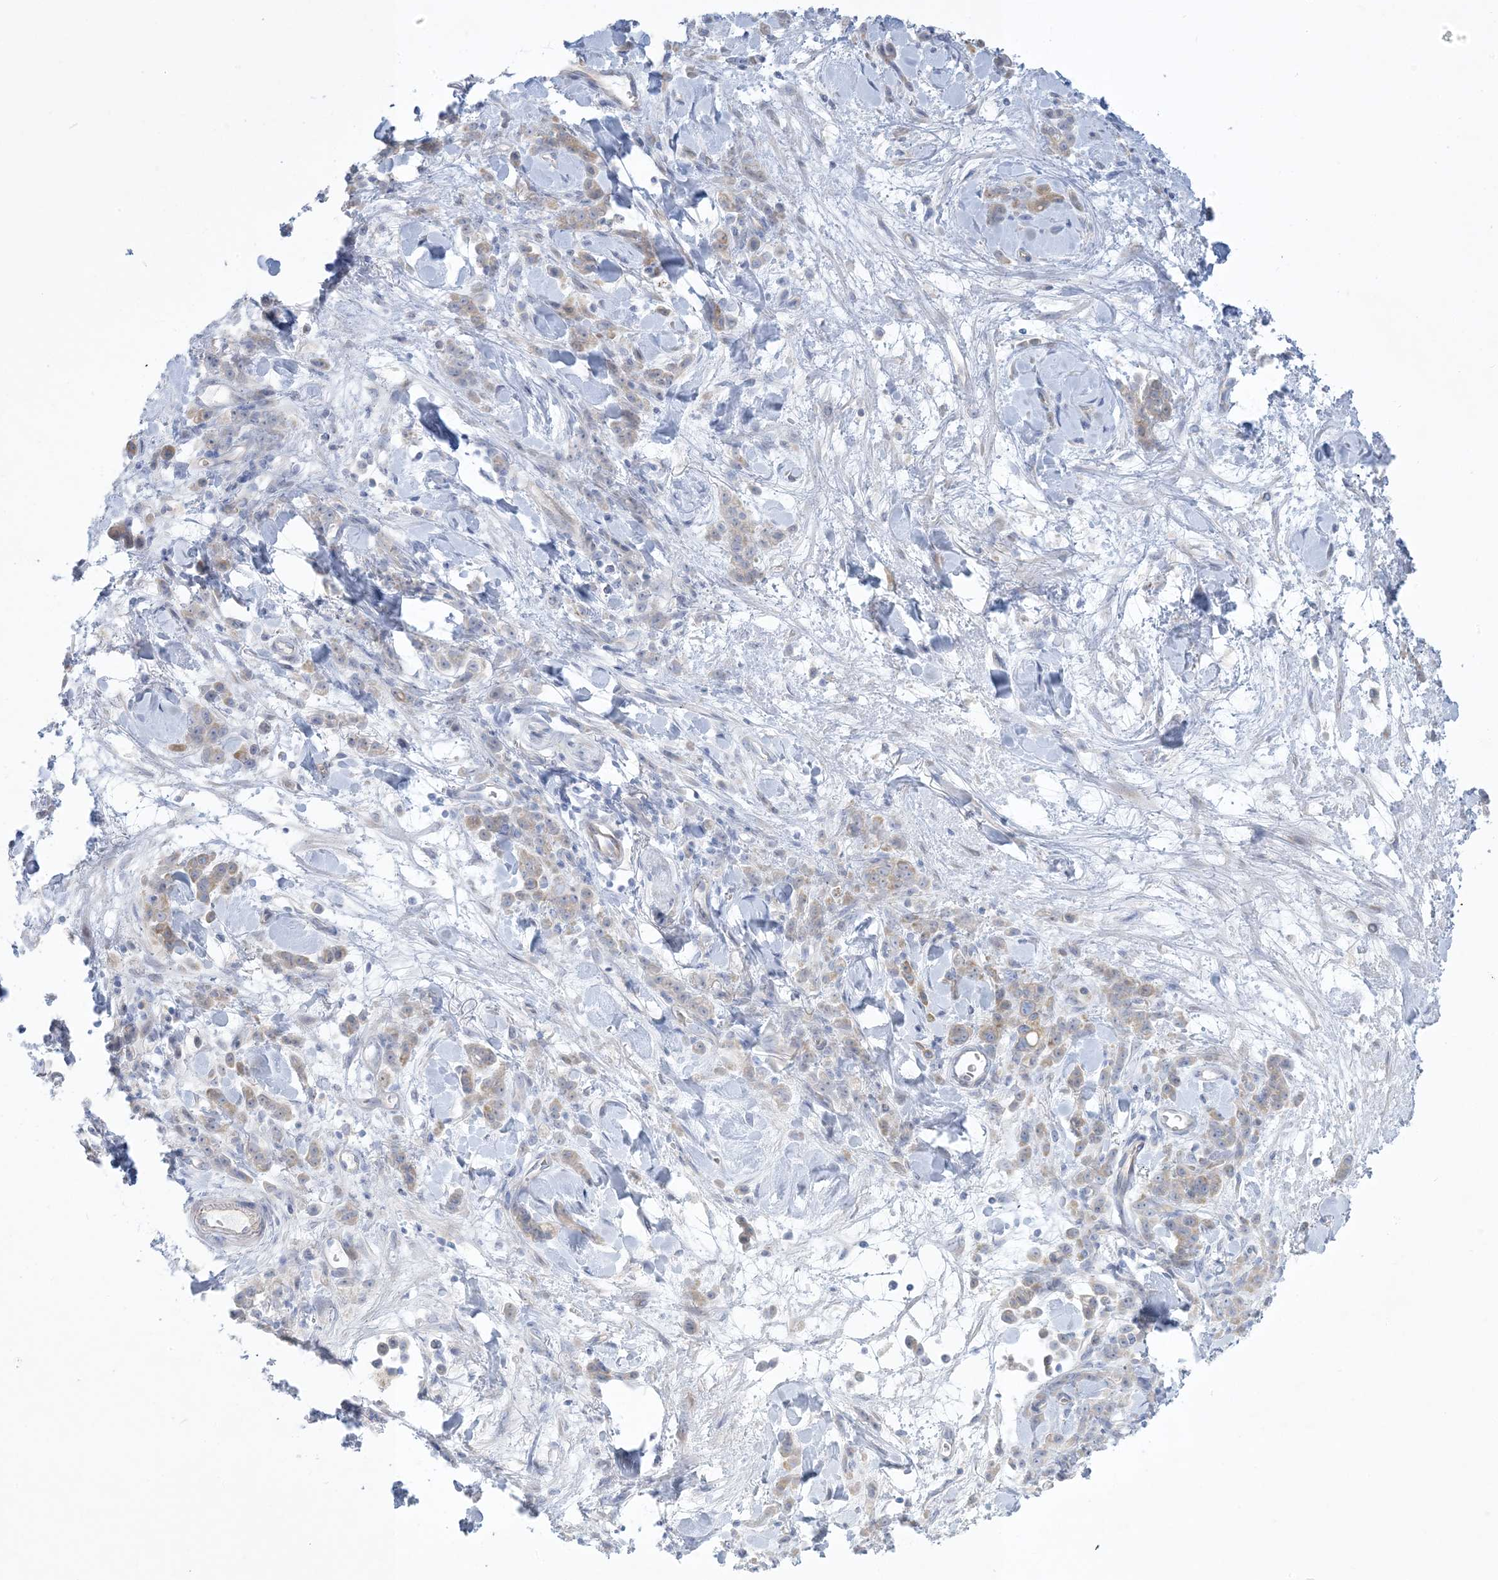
{"staining": {"intensity": "weak", "quantity": "25%-75%", "location": "cytoplasmic/membranous"}, "tissue": "stomach cancer", "cell_type": "Tumor cells", "image_type": "cancer", "snomed": [{"axis": "morphology", "description": "Normal tissue, NOS"}, {"axis": "morphology", "description": "Adenocarcinoma, NOS"}, {"axis": "topography", "description": "Stomach"}], "caption": "The image displays staining of stomach cancer (adenocarcinoma), revealing weak cytoplasmic/membranous protein expression (brown color) within tumor cells.", "gene": "XIRP2", "patient": {"sex": "male", "age": 82}}